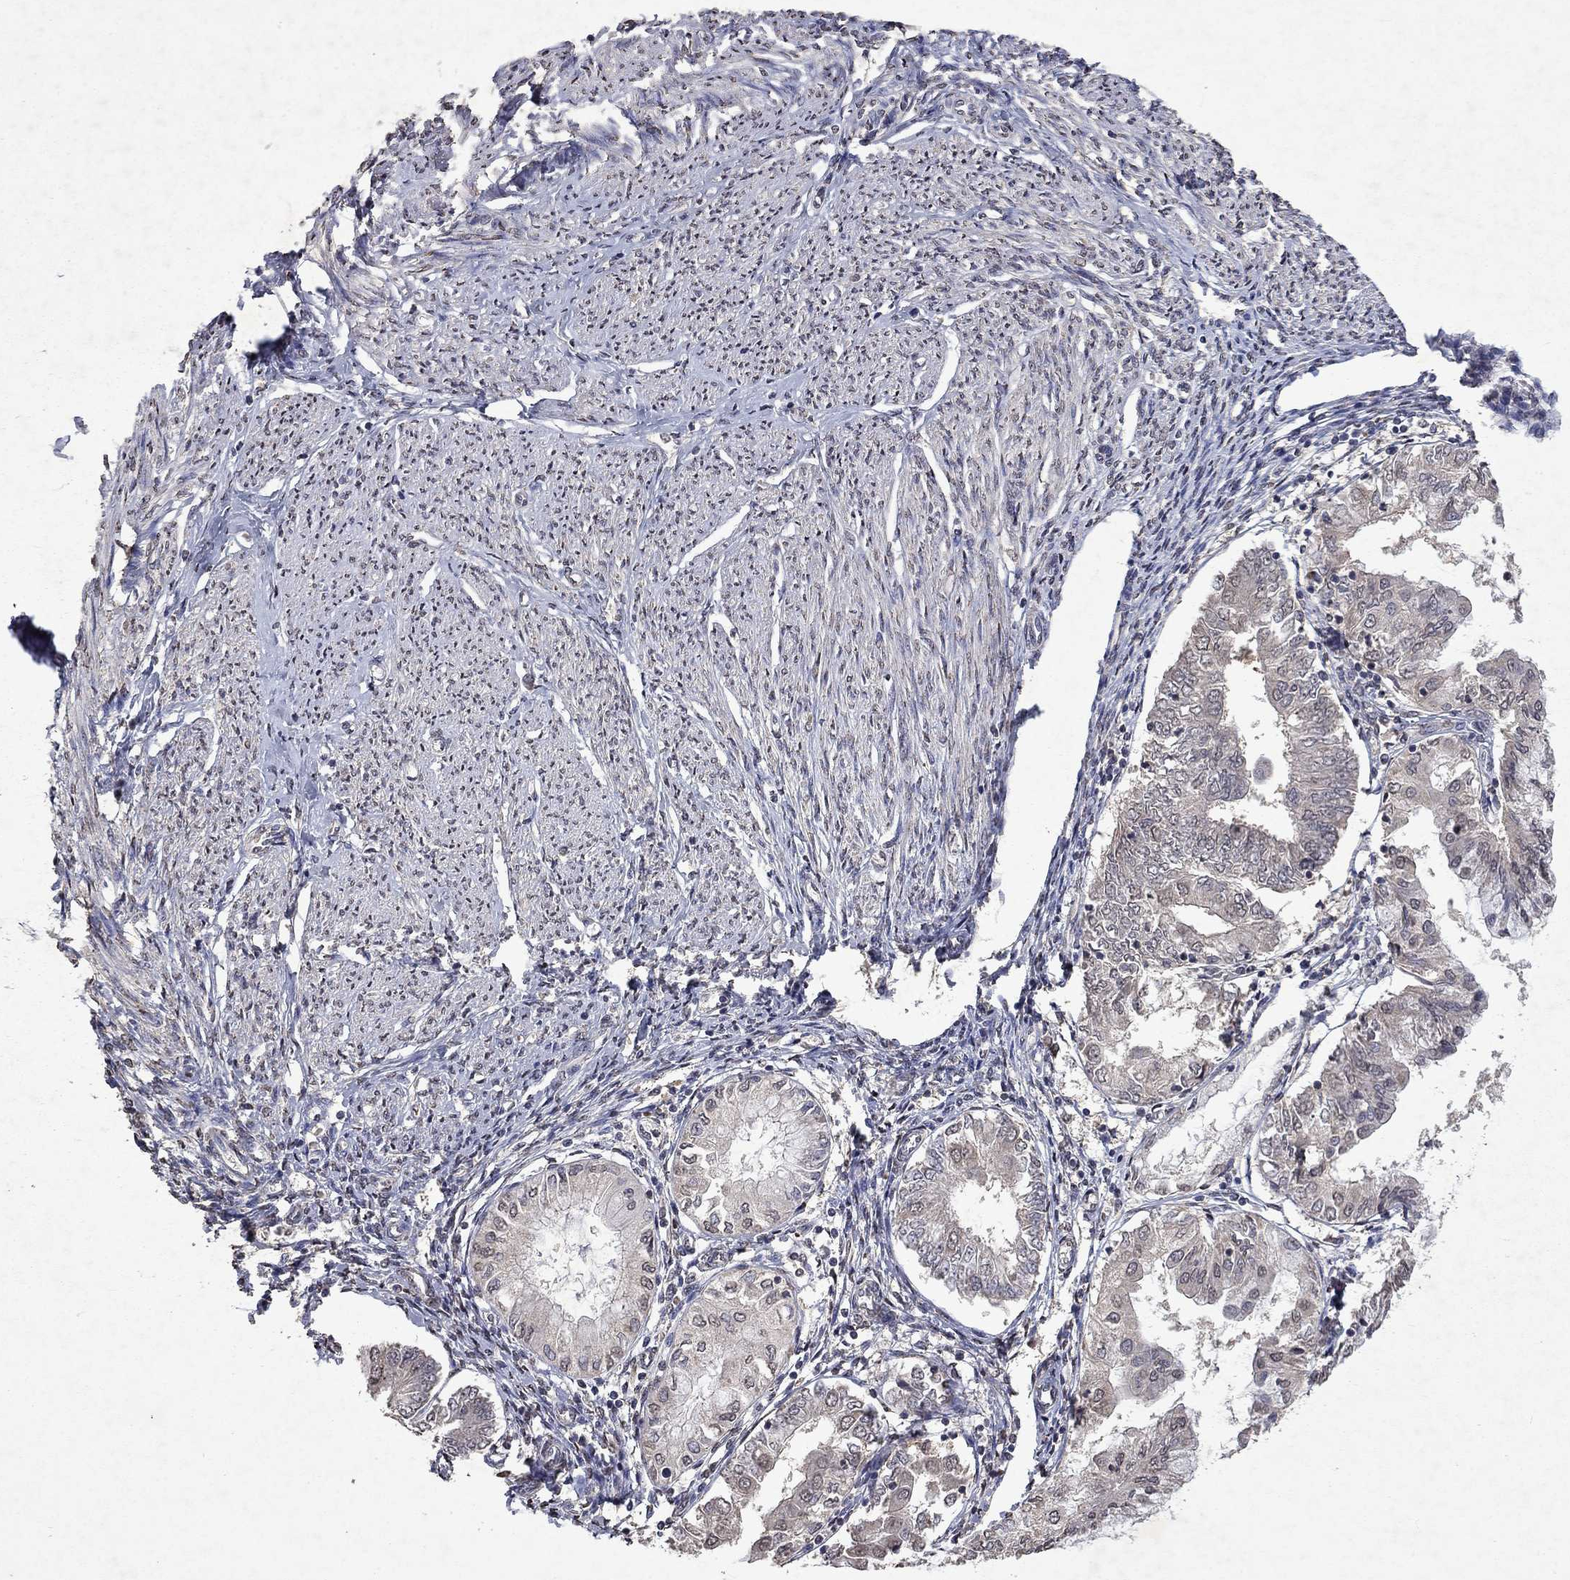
{"staining": {"intensity": "weak", "quantity": "<25%", "location": "cytoplasmic/membranous,nuclear"}, "tissue": "endometrial cancer", "cell_type": "Tumor cells", "image_type": "cancer", "snomed": [{"axis": "morphology", "description": "Adenocarcinoma, NOS"}, {"axis": "topography", "description": "Endometrium"}], "caption": "This is an immunohistochemistry photomicrograph of endometrial cancer (adenocarcinoma). There is no expression in tumor cells.", "gene": "TTC38", "patient": {"sex": "female", "age": 68}}